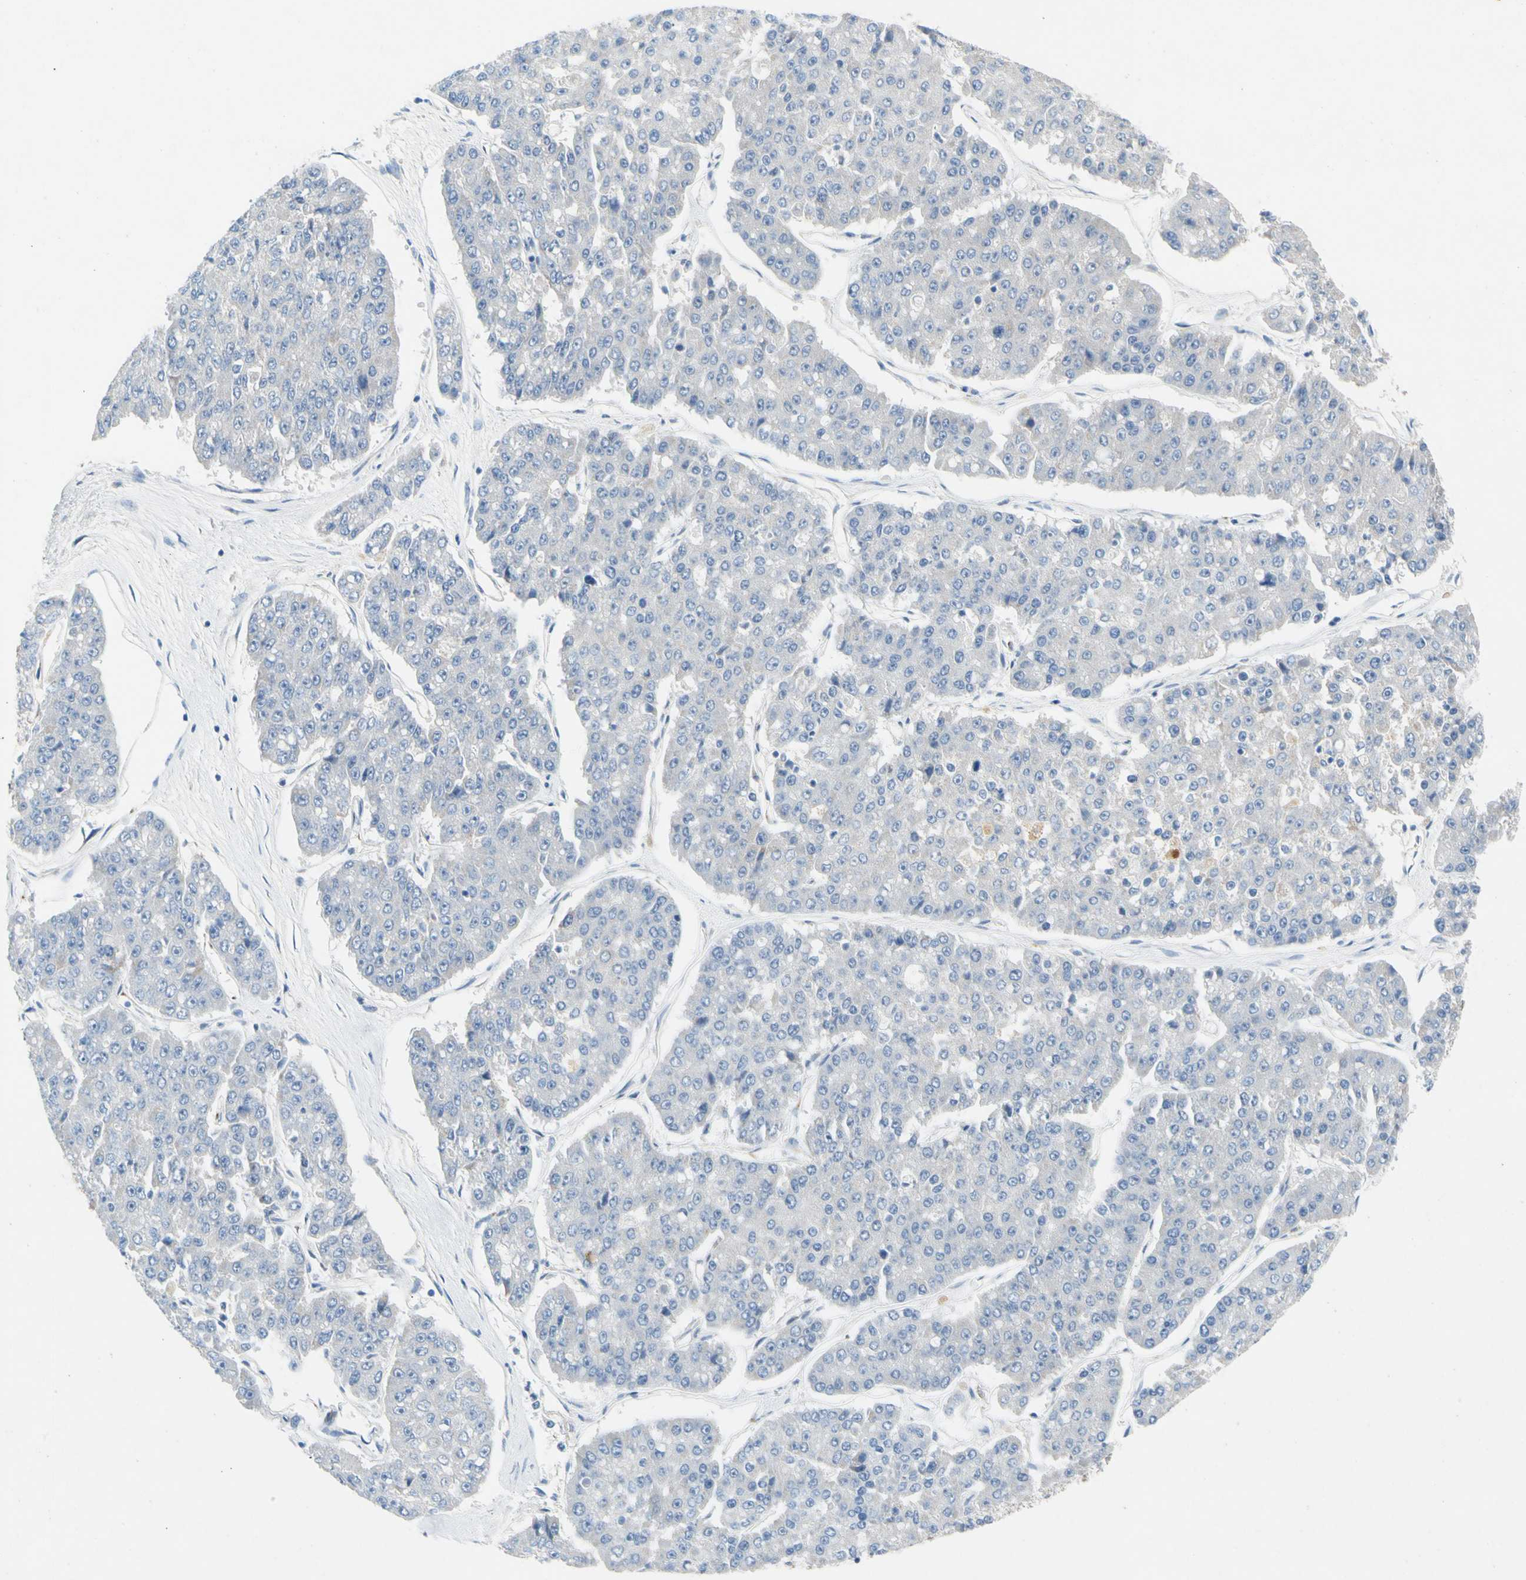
{"staining": {"intensity": "negative", "quantity": "none", "location": "none"}, "tissue": "pancreatic cancer", "cell_type": "Tumor cells", "image_type": "cancer", "snomed": [{"axis": "morphology", "description": "Adenocarcinoma, NOS"}, {"axis": "topography", "description": "Pancreas"}], "caption": "A high-resolution histopathology image shows immunohistochemistry staining of pancreatic cancer (adenocarcinoma), which displays no significant positivity in tumor cells. Brightfield microscopy of immunohistochemistry stained with DAB (brown) and hematoxylin (blue), captured at high magnification.", "gene": "GASK1B", "patient": {"sex": "male", "age": 50}}